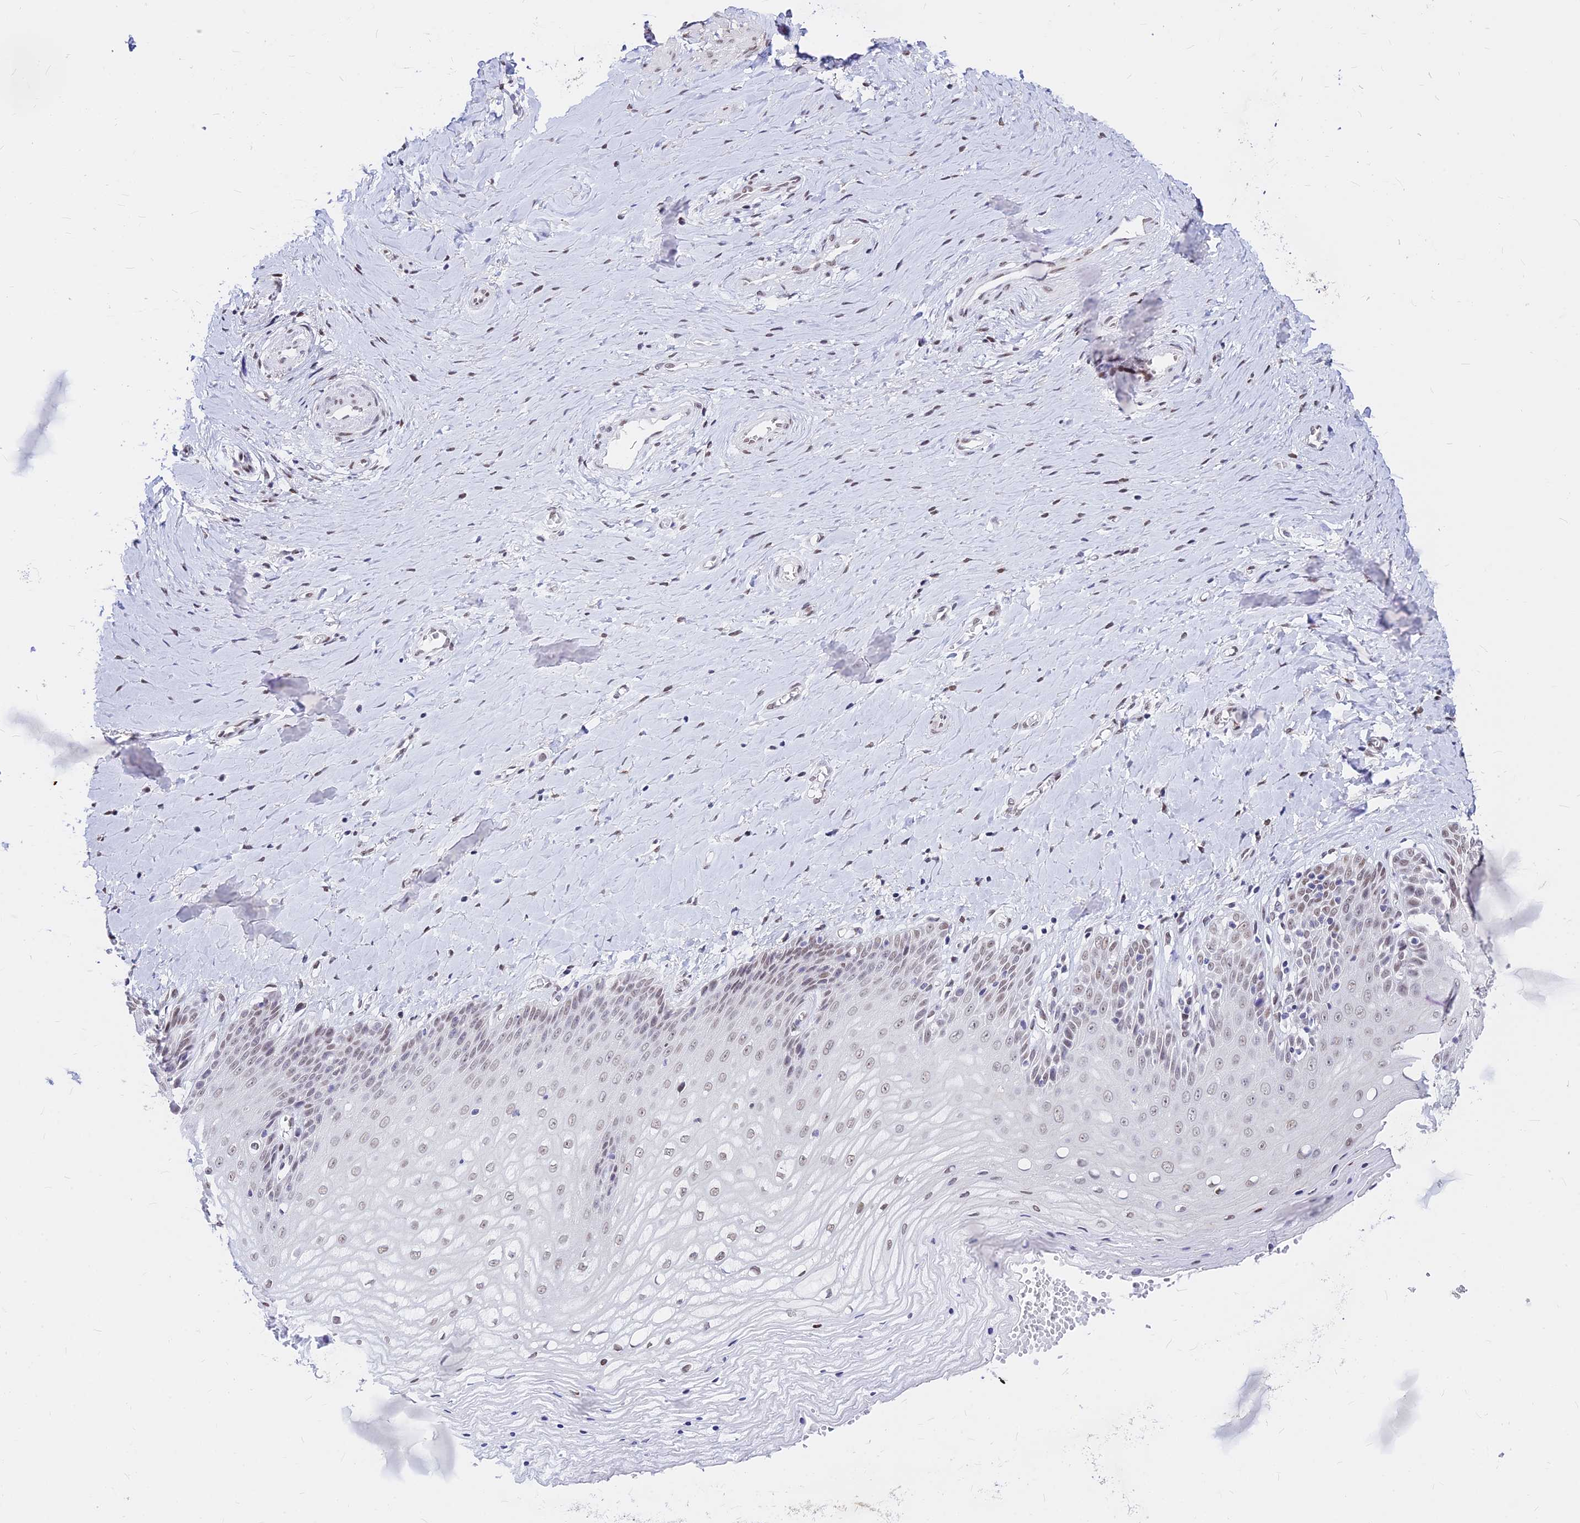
{"staining": {"intensity": "weak", "quantity": "25%-75%", "location": "nuclear"}, "tissue": "vagina", "cell_type": "Squamous epithelial cells", "image_type": "normal", "snomed": [{"axis": "morphology", "description": "Normal tissue, NOS"}, {"axis": "topography", "description": "Vagina"}], "caption": "This image reveals benign vagina stained with immunohistochemistry to label a protein in brown. The nuclear of squamous epithelial cells show weak positivity for the protein. Nuclei are counter-stained blue.", "gene": "KCTD13", "patient": {"sex": "female", "age": 65}}